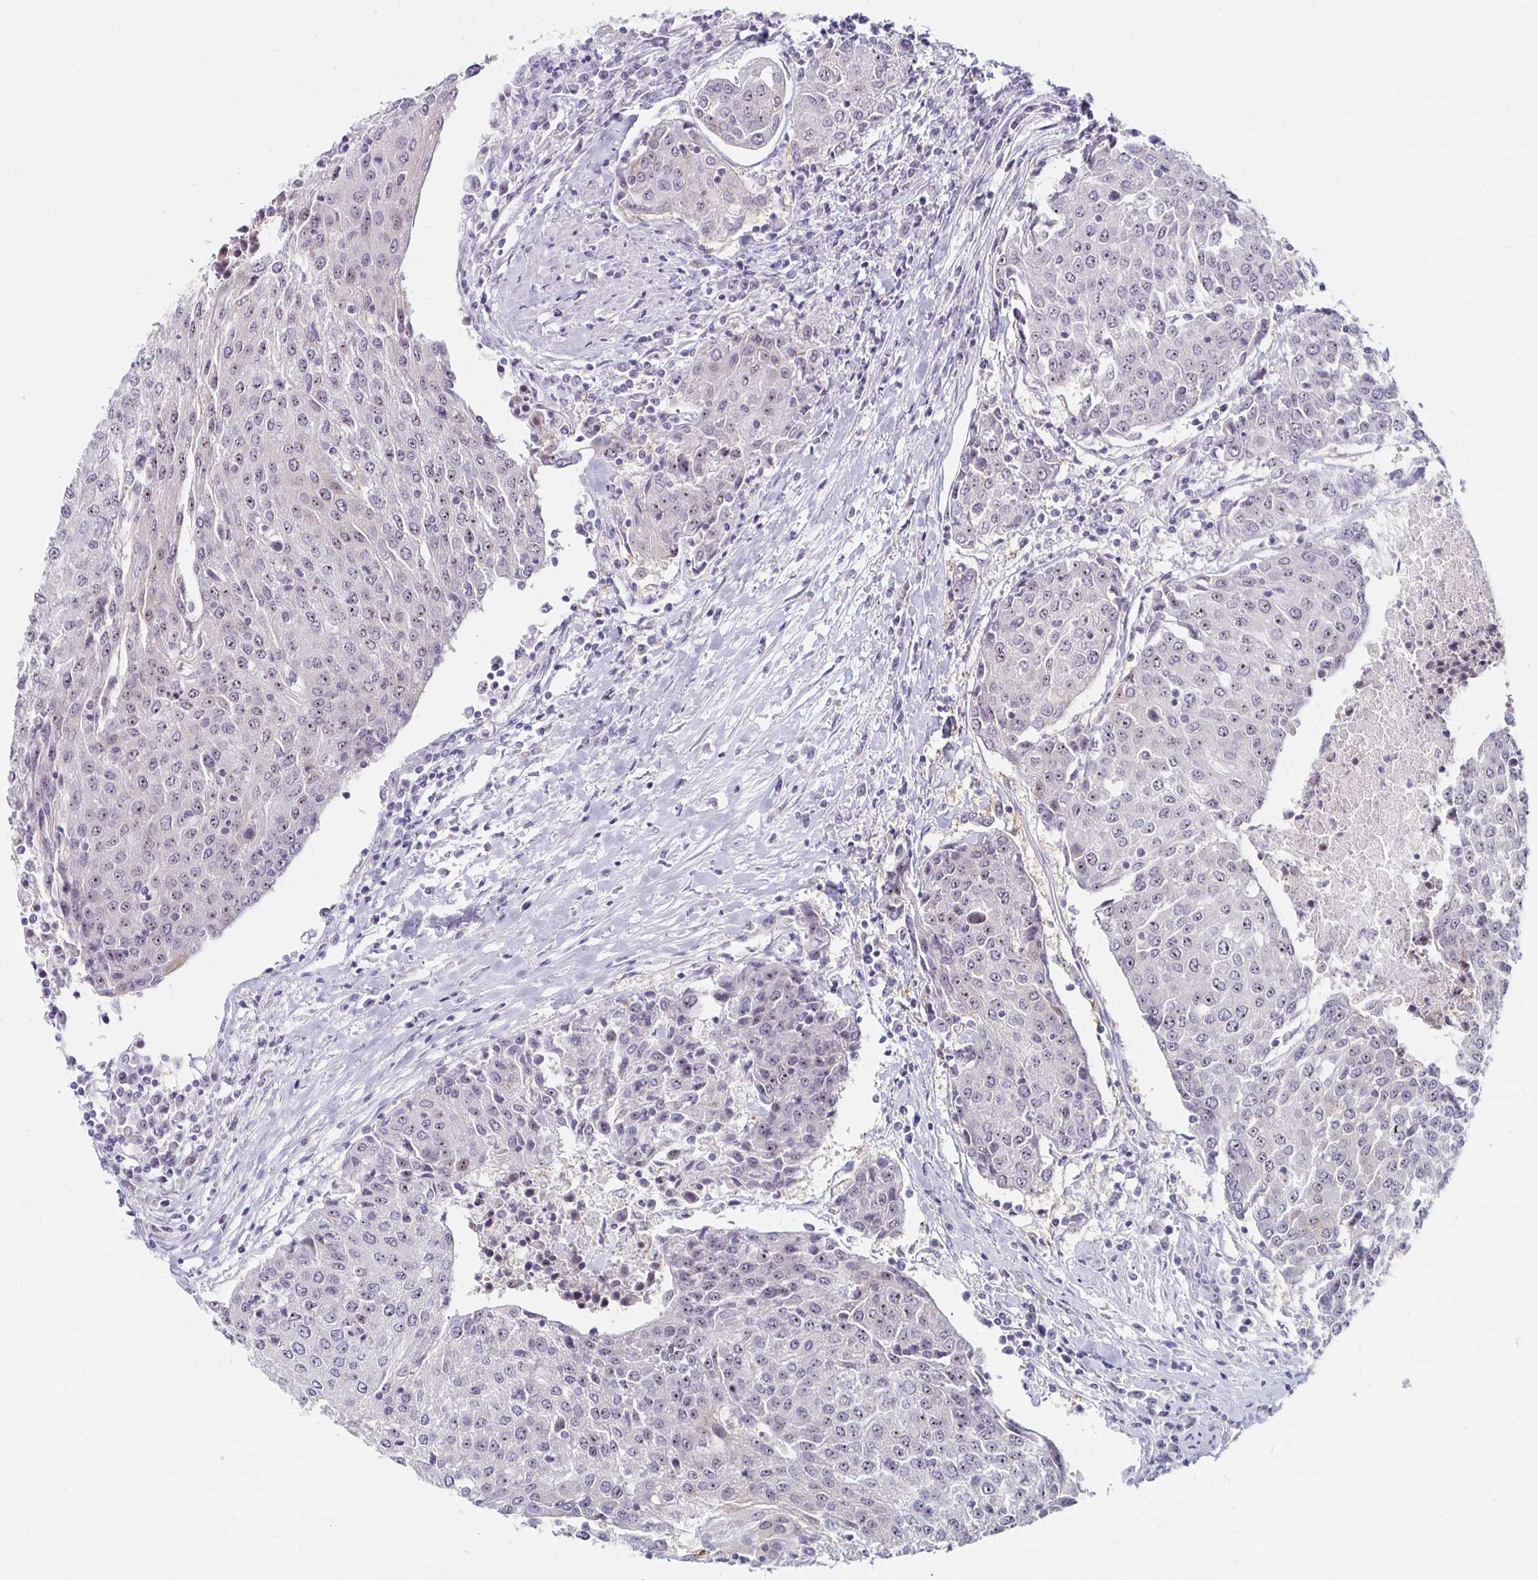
{"staining": {"intensity": "weak", "quantity": "25%-75%", "location": "nuclear"}, "tissue": "urothelial cancer", "cell_type": "Tumor cells", "image_type": "cancer", "snomed": [{"axis": "morphology", "description": "Urothelial carcinoma, High grade"}, {"axis": "topography", "description": "Urinary bladder"}], "caption": "This image reveals high-grade urothelial carcinoma stained with IHC to label a protein in brown. The nuclear of tumor cells show weak positivity for the protein. Nuclei are counter-stained blue.", "gene": "NUP85", "patient": {"sex": "female", "age": 85}}